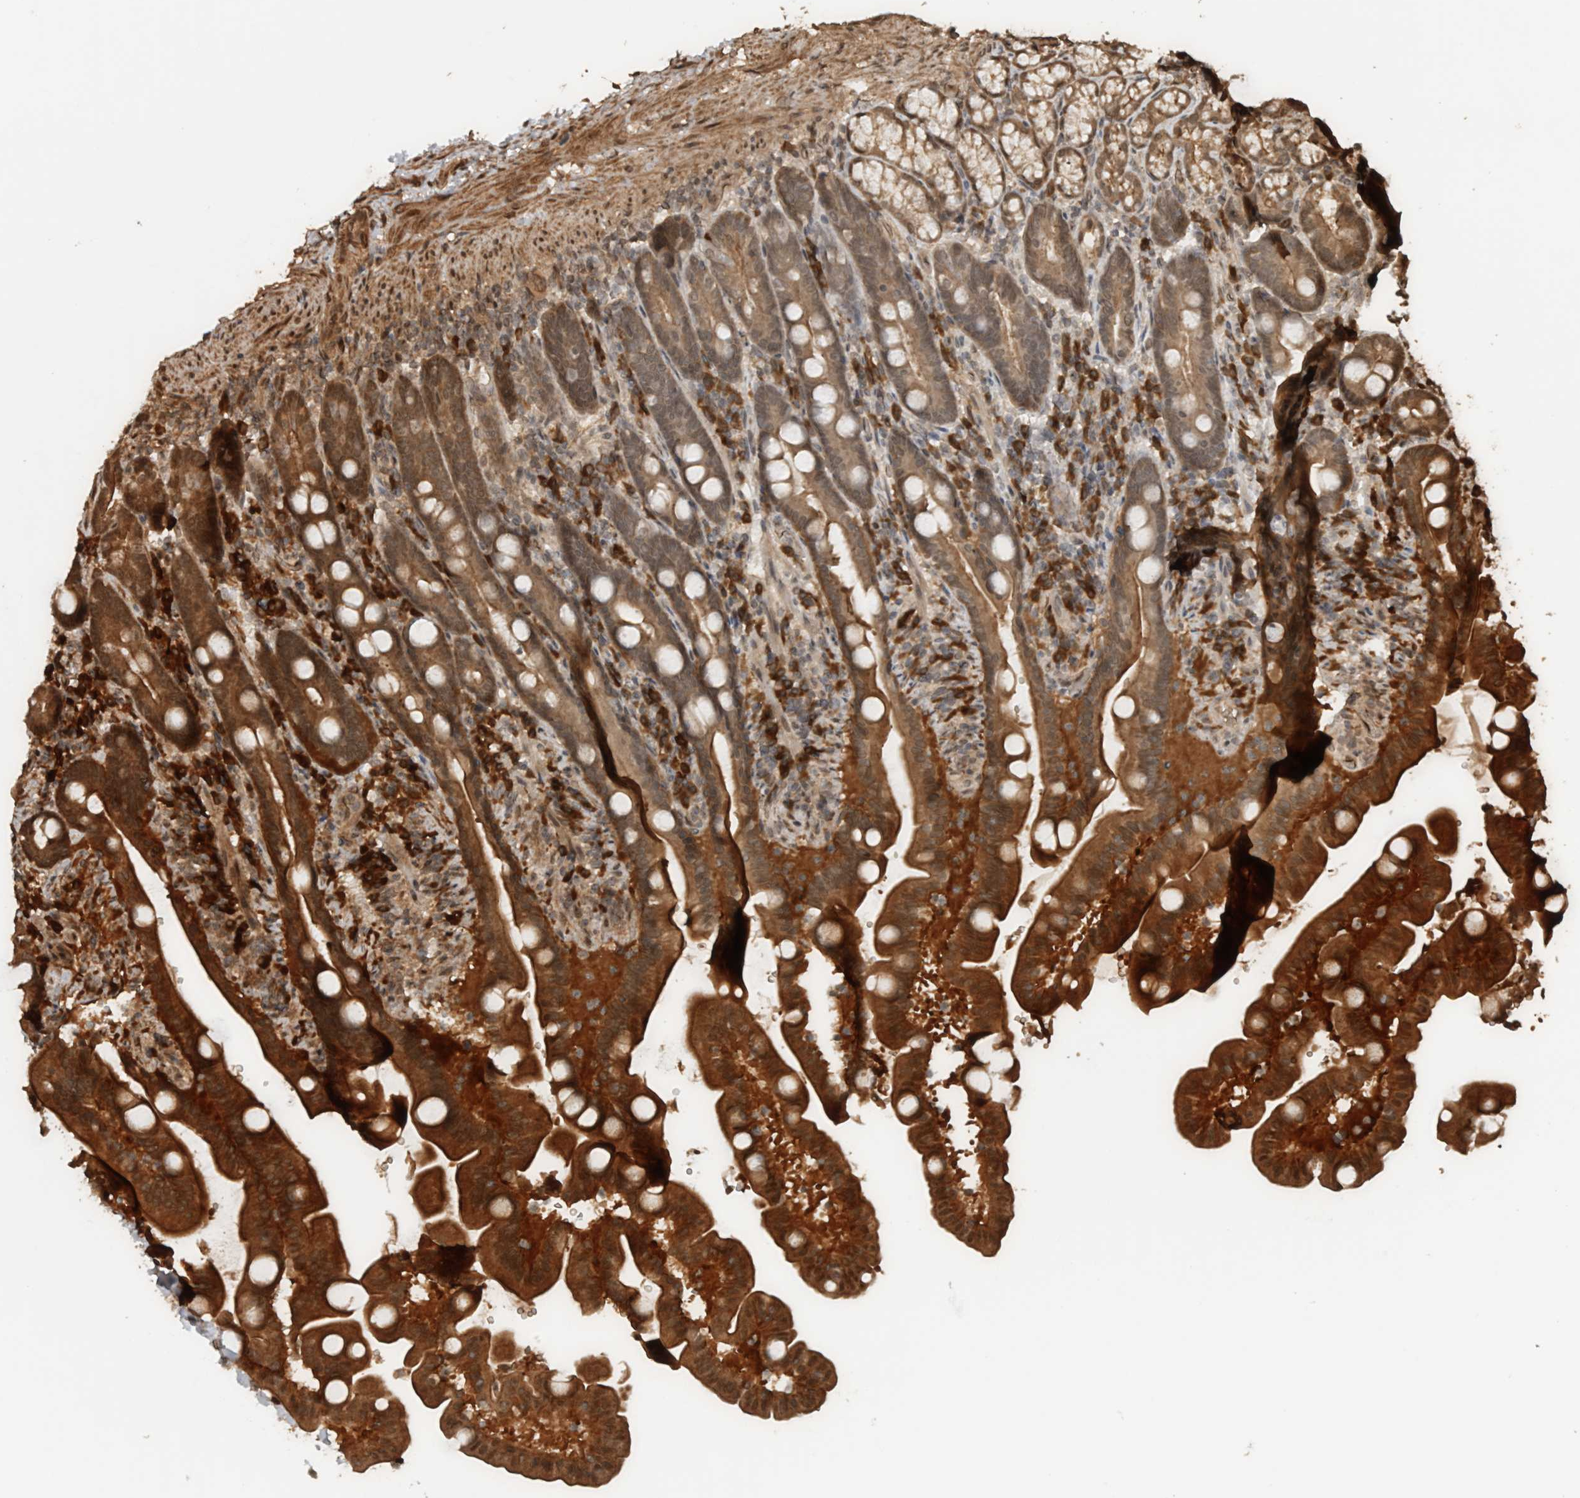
{"staining": {"intensity": "strong", "quantity": ">75%", "location": "cytoplasmic/membranous"}, "tissue": "duodenum", "cell_type": "Glandular cells", "image_type": "normal", "snomed": [{"axis": "morphology", "description": "Normal tissue, NOS"}, {"axis": "topography", "description": "Duodenum"}], "caption": "Human duodenum stained for a protein (brown) exhibits strong cytoplasmic/membranous positive staining in approximately >75% of glandular cells.", "gene": "CNTROB", "patient": {"sex": "male", "age": 54}}